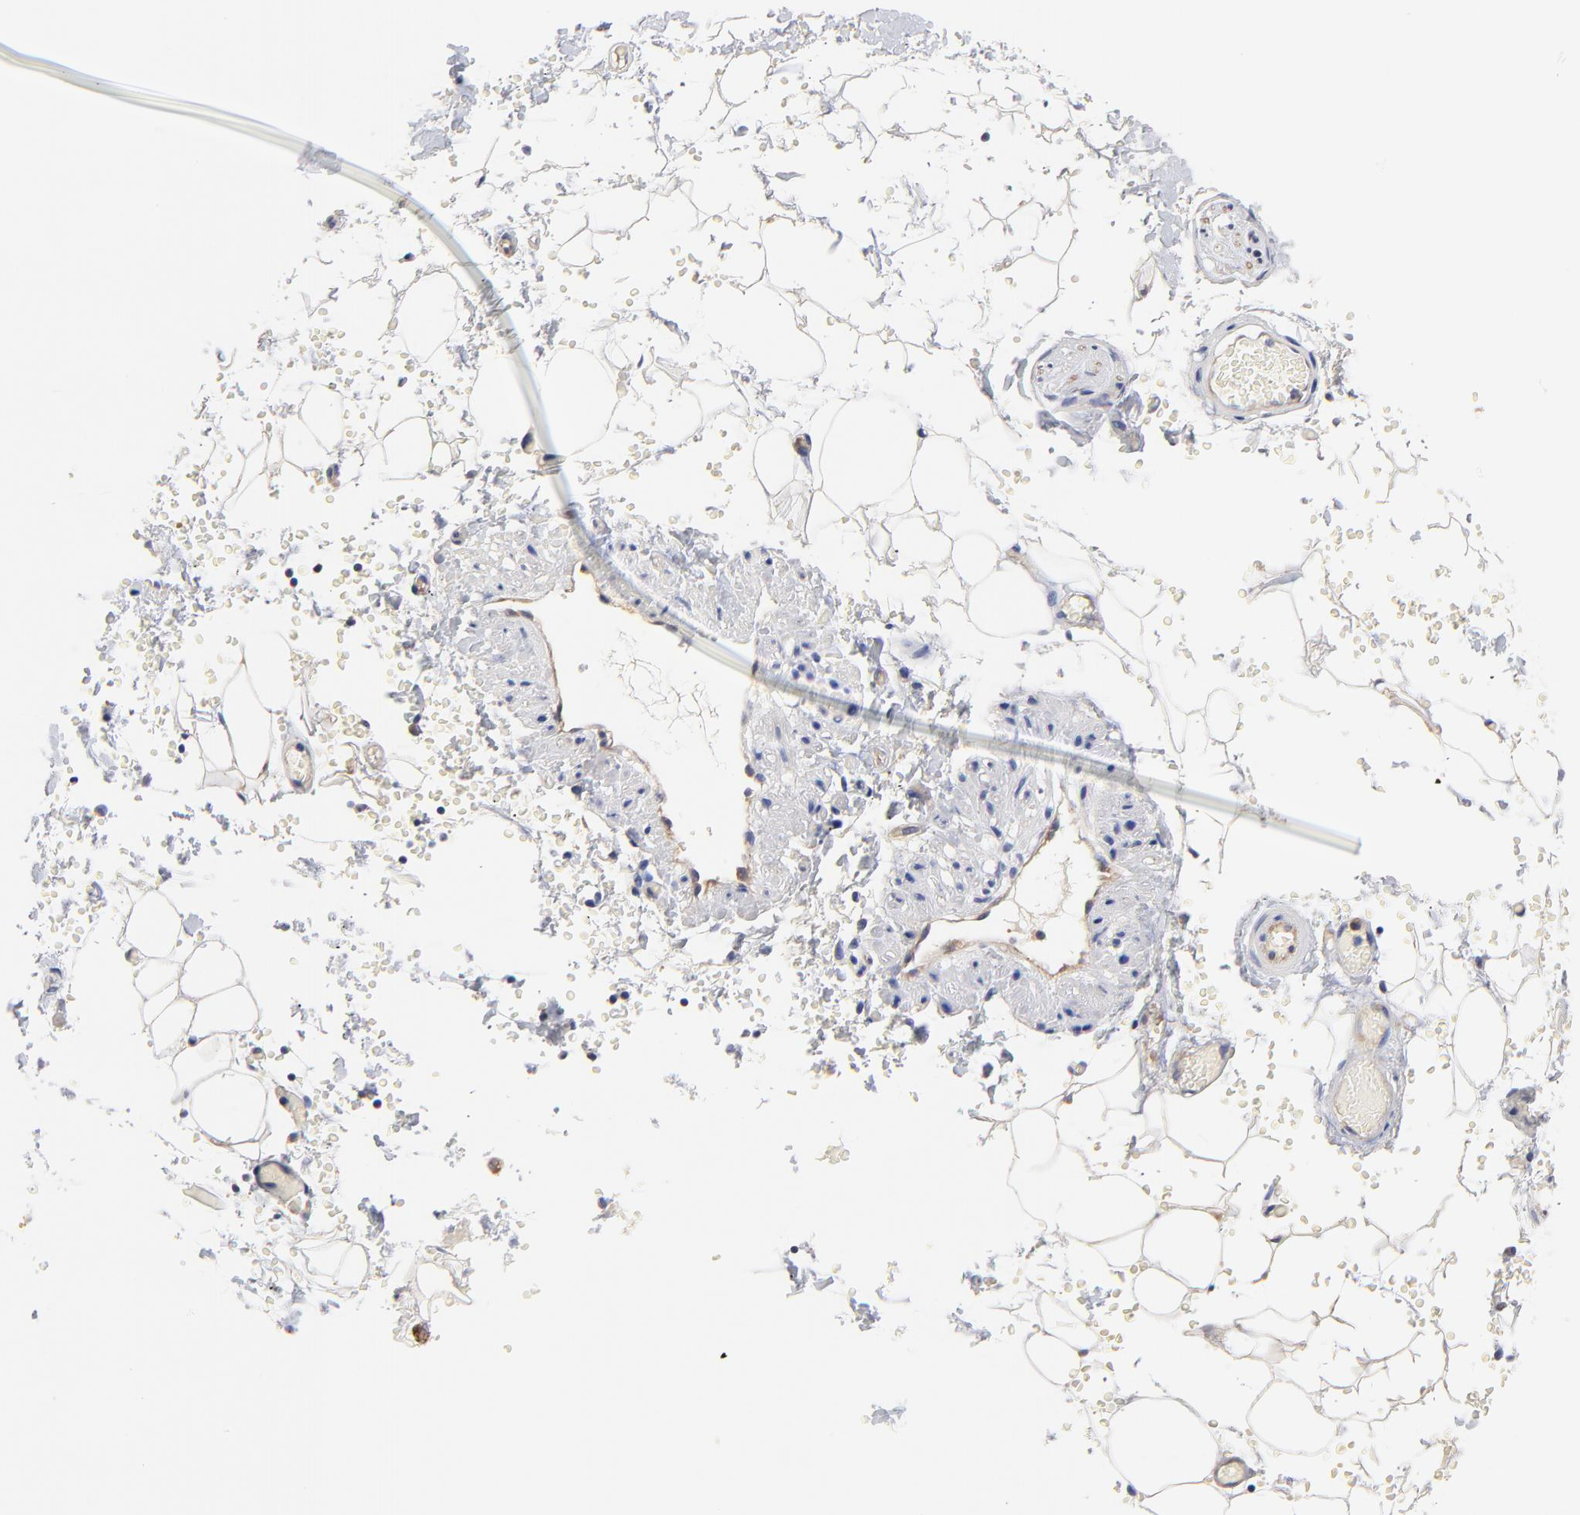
{"staining": {"intensity": "negative", "quantity": "none", "location": "none"}, "tissue": "adipose tissue", "cell_type": "Adipocytes", "image_type": "normal", "snomed": [{"axis": "morphology", "description": "Normal tissue, NOS"}, {"axis": "topography", "description": "Bronchus"}, {"axis": "topography", "description": "Lung"}], "caption": "DAB immunohistochemical staining of benign adipose tissue displays no significant expression in adipocytes. (Brightfield microscopy of DAB (3,3'-diaminobenzidine) immunohistochemistry (IHC) at high magnification).", "gene": "FBXL2", "patient": {"sex": "female", "age": 56}}